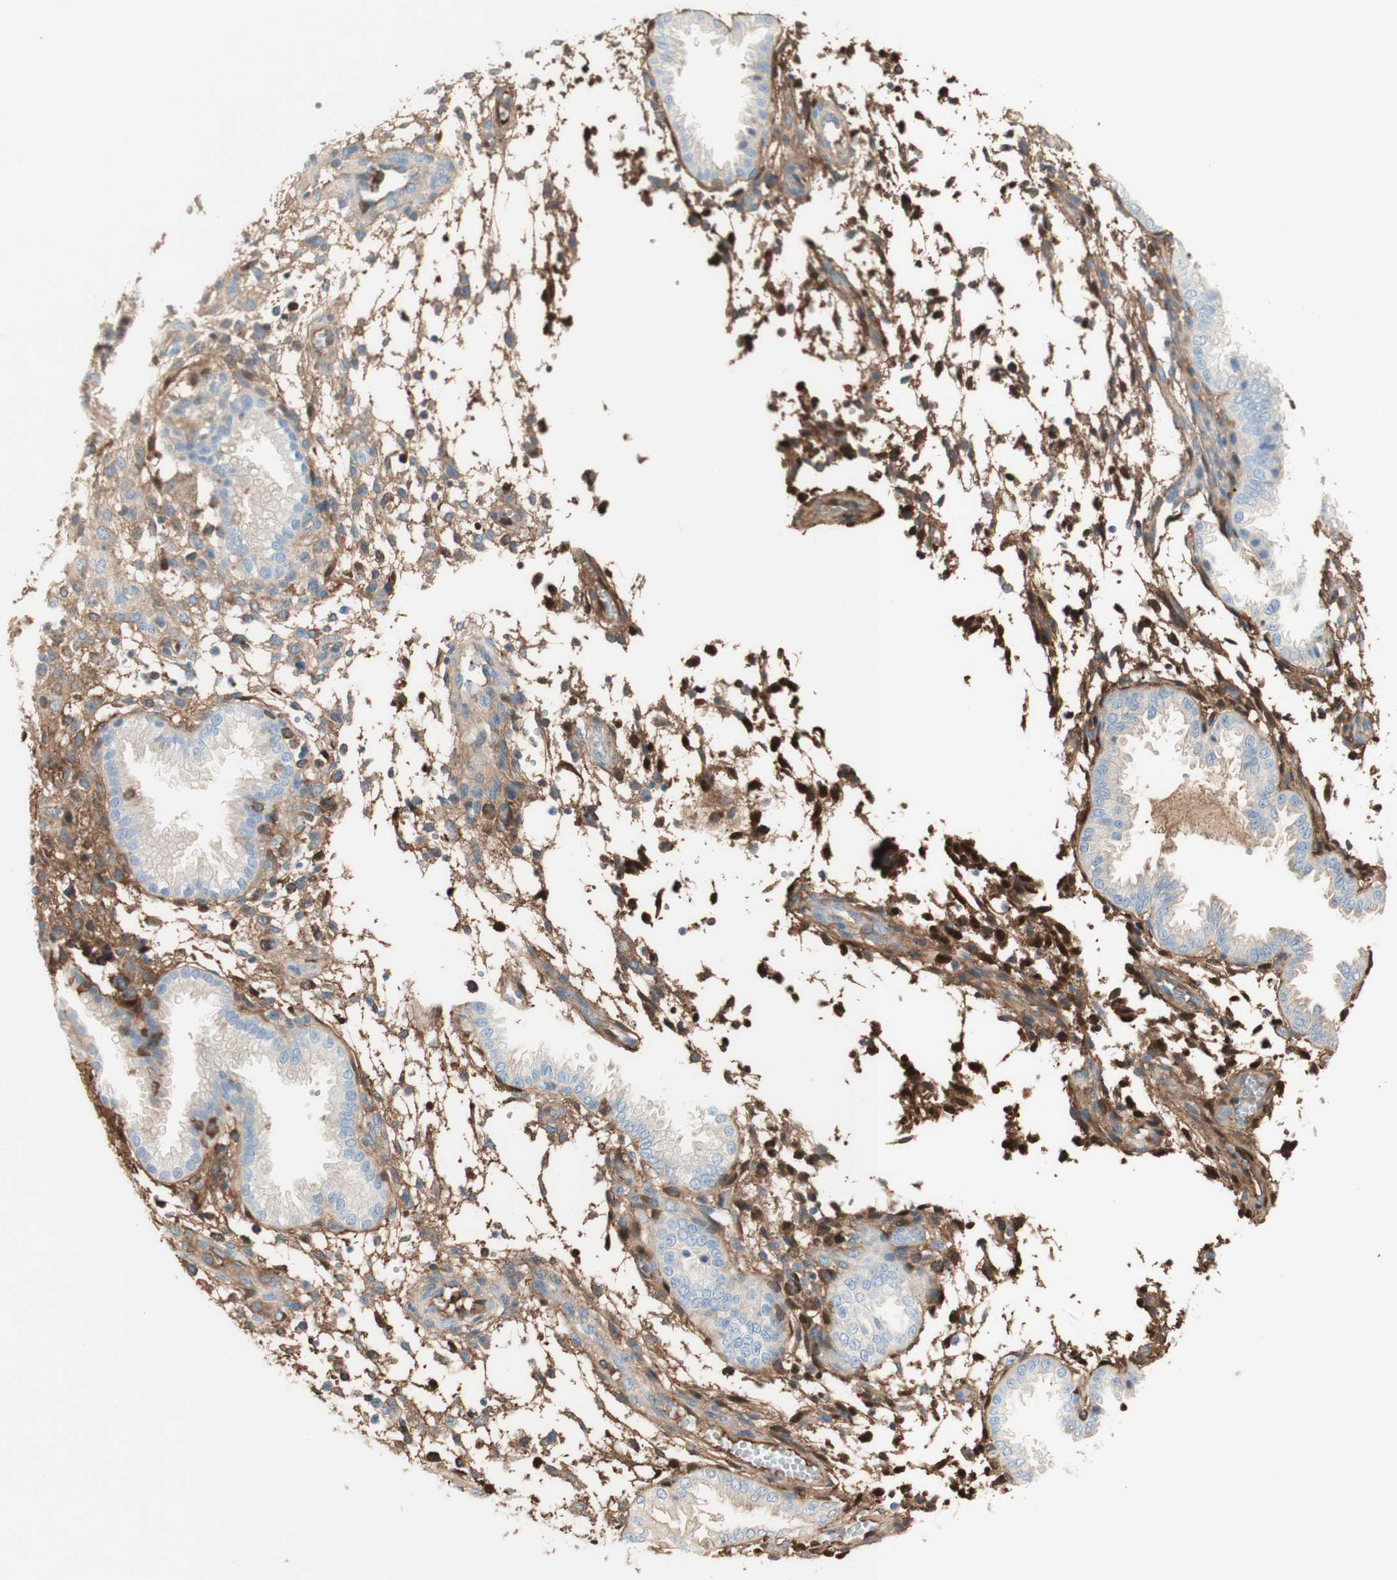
{"staining": {"intensity": "weak", "quantity": "25%-75%", "location": "cytoplasmic/membranous"}, "tissue": "endometrium", "cell_type": "Cells in endometrial stroma", "image_type": "normal", "snomed": [{"axis": "morphology", "description": "Normal tissue, NOS"}, {"axis": "topography", "description": "Endometrium"}], "caption": "DAB immunohistochemical staining of unremarkable human endometrium shows weak cytoplasmic/membranous protein staining in approximately 25%-75% of cells in endometrial stroma. Immunohistochemistry stains the protein of interest in brown and the nuclei are stained blue.", "gene": "KNG1", "patient": {"sex": "female", "age": 33}}